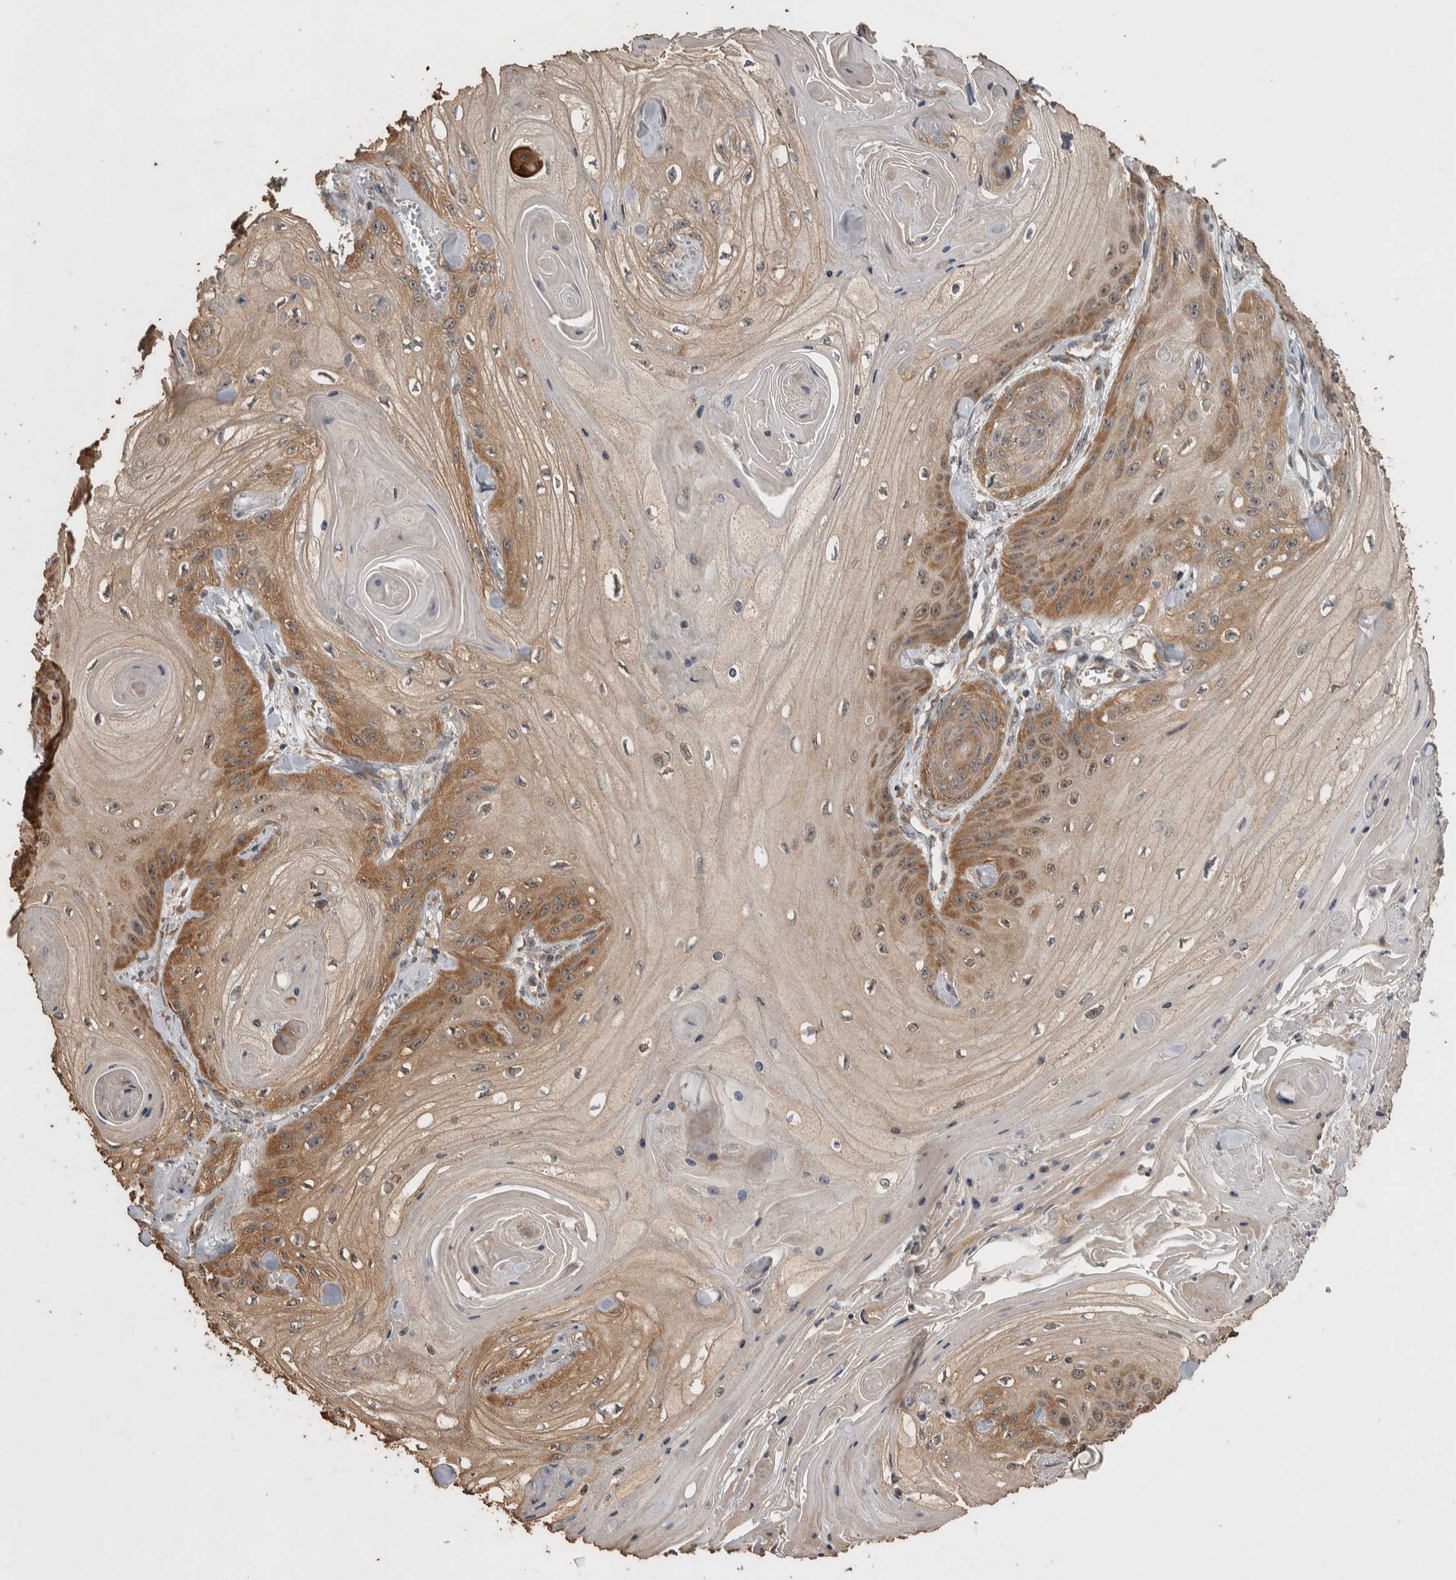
{"staining": {"intensity": "moderate", "quantity": ">75%", "location": "cytoplasmic/membranous,nuclear"}, "tissue": "skin cancer", "cell_type": "Tumor cells", "image_type": "cancer", "snomed": [{"axis": "morphology", "description": "Squamous cell carcinoma, NOS"}, {"axis": "topography", "description": "Skin"}], "caption": "Skin cancer stained with IHC displays moderate cytoplasmic/membranous and nuclear expression in about >75% of tumor cells.", "gene": "DVL2", "patient": {"sex": "male", "age": 74}}